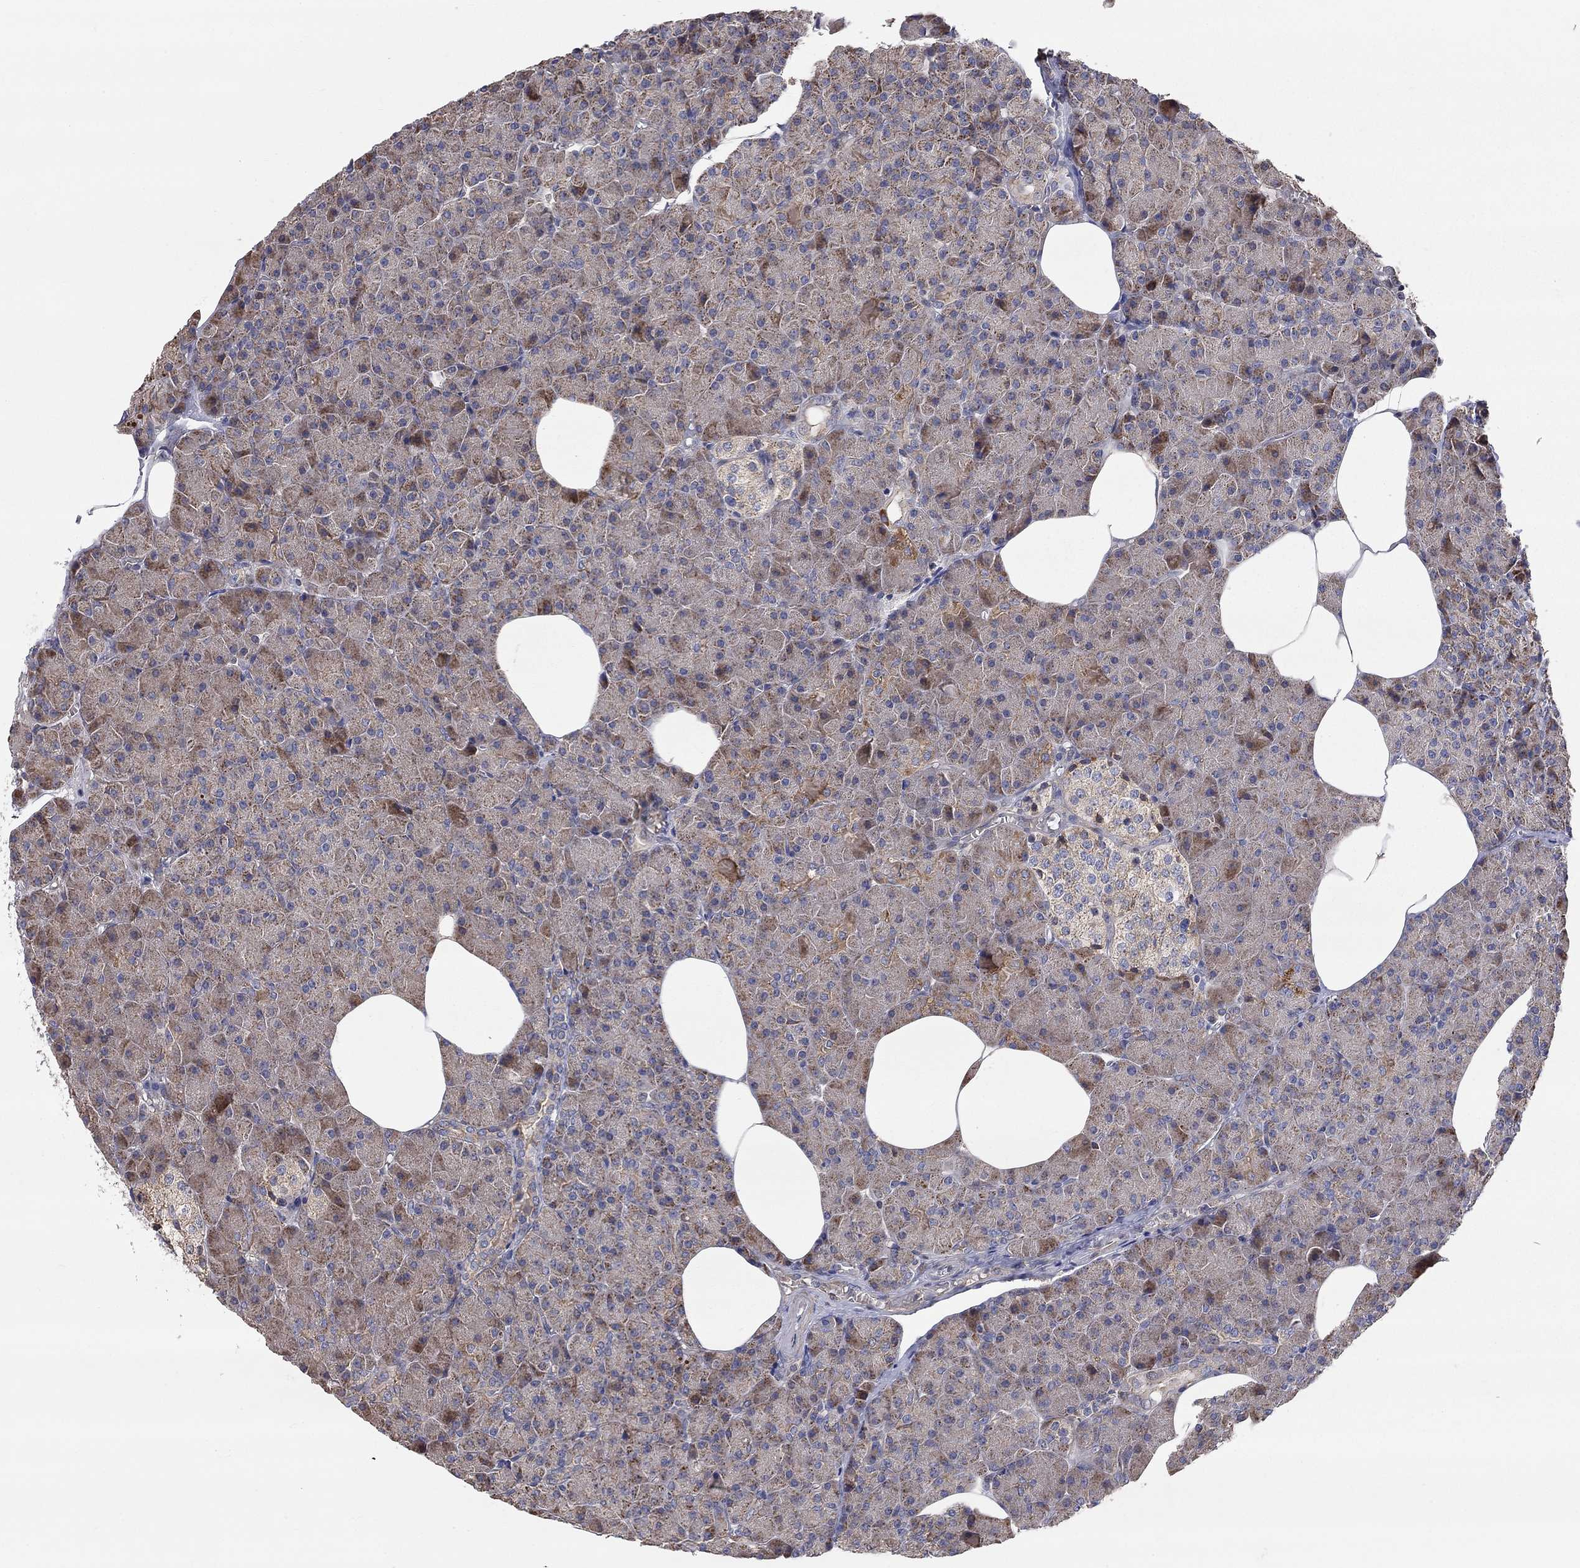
{"staining": {"intensity": "strong", "quantity": "<25%", "location": "cytoplasmic/membranous"}, "tissue": "pancreas", "cell_type": "Exocrine glandular cells", "image_type": "normal", "snomed": [{"axis": "morphology", "description": "Normal tissue, NOS"}, {"axis": "topography", "description": "Pancreas"}], "caption": "Immunohistochemistry (IHC) photomicrograph of benign pancreas: human pancreas stained using IHC reveals medium levels of strong protein expression localized specifically in the cytoplasmic/membranous of exocrine glandular cells, appearing as a cytoplasmic/membranous brown color.", "gene": "KANSL1L", "patient": {"sex": "female", "age": 45}}